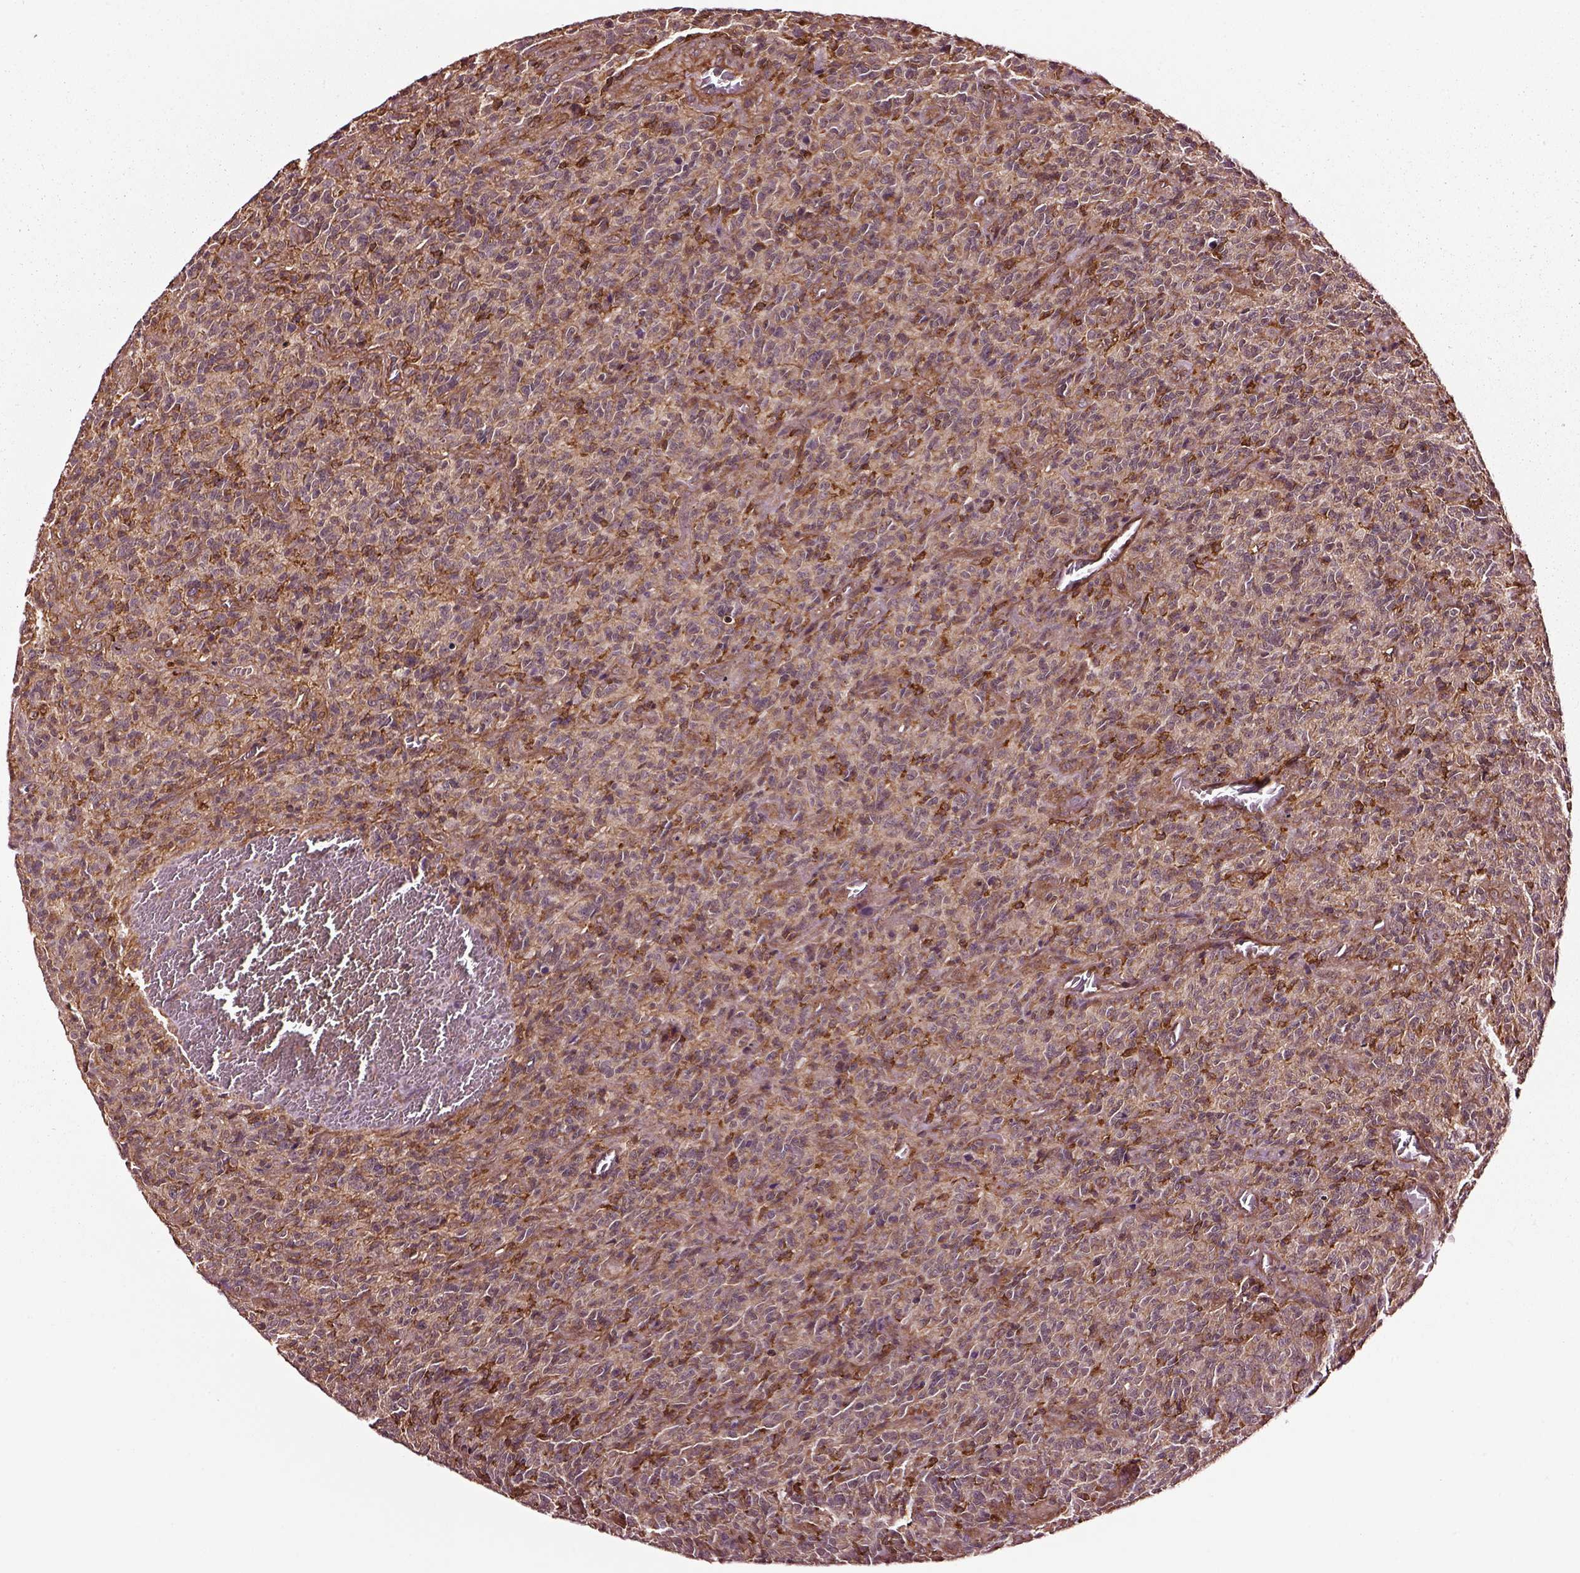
{"staining": {"intensity": "moderate", "quantity": ">75%", "location": "cytoplasmic/membranous"}, "tissue": "glioma", "cell_type": "Tumor cells", "image_type": "cancer", "snomed": [{"axis": "morphology", "description": "Glioma, malignant, High grade"}, {"axis": "topography", "description": "Brain"}], "caption": "Tumor cells demonstrate moderate cytoplasmic/membranous positivity in approximately >75% of cells in high-grade glioma (malignant). (Brightfield microscopy of DAB IHC at high magnification).", "gene": "RASSF5", "patient": {"sex": "male", "age": 76}}